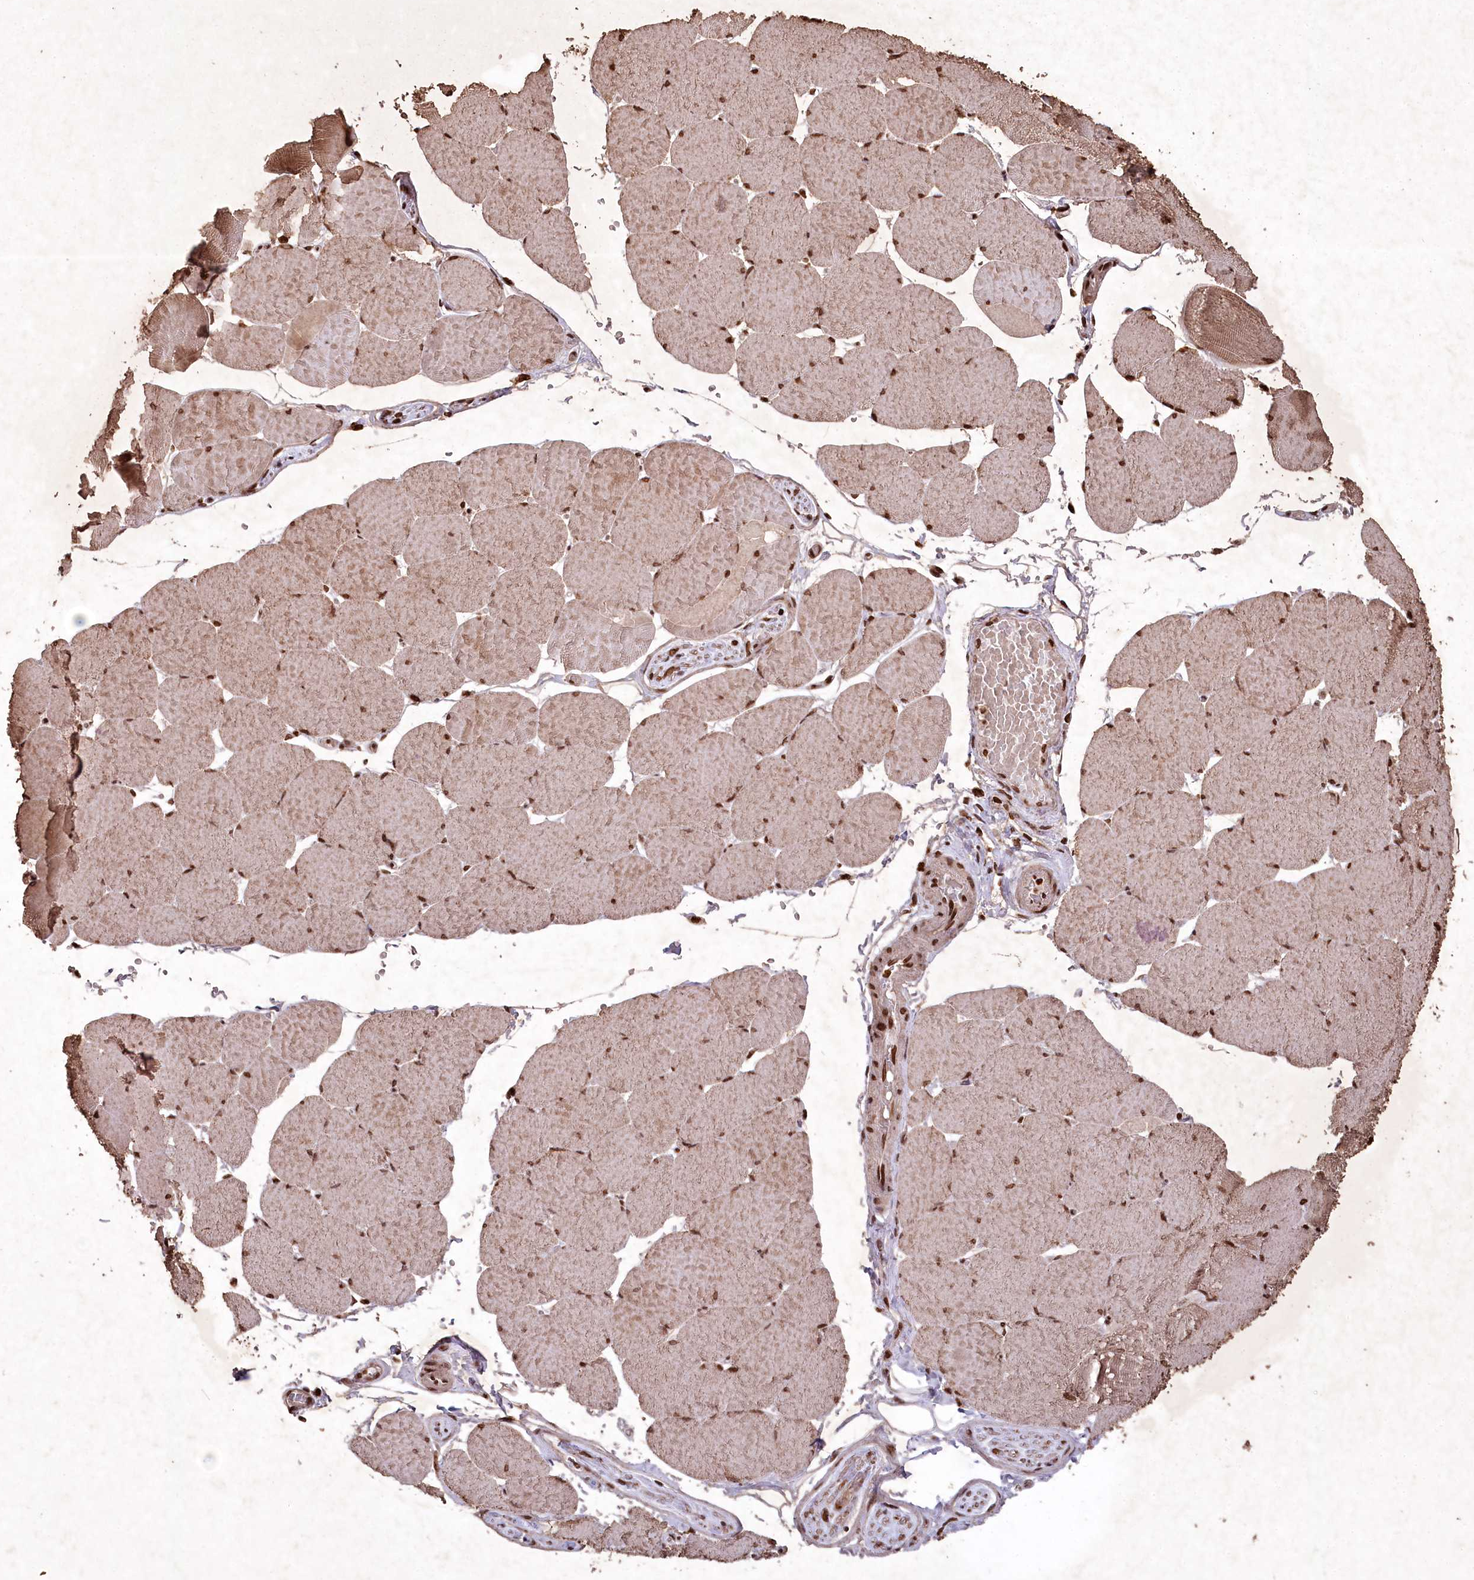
{"staining": {"intensity": "moderate", "quantity": ">75%", "location": "cytoplasmic/membranous,nuclear"}, "tissue": "skeletal muscle", "cell_type": "Myocytes", "image_type": "normal", "snomed": [{"axis": "morphology", "description": "Normal tissue, NOS"}, {"axis": "topography", "description": "Skeletal muscle"}, {"axis": "topography", "description": "Head-Neck"}], "caption": "Unremarkable skeletal muscle reveals moderate cytoplasmic/membranous,nuclear positivity in about >75% of myocytes (Stains: DAB in brown, nuclei in blue, Microscopy: brightfield microscopy at high magnification)..", "gene": "CCSER2", "patient": {"sex": "male", "age": 66}}